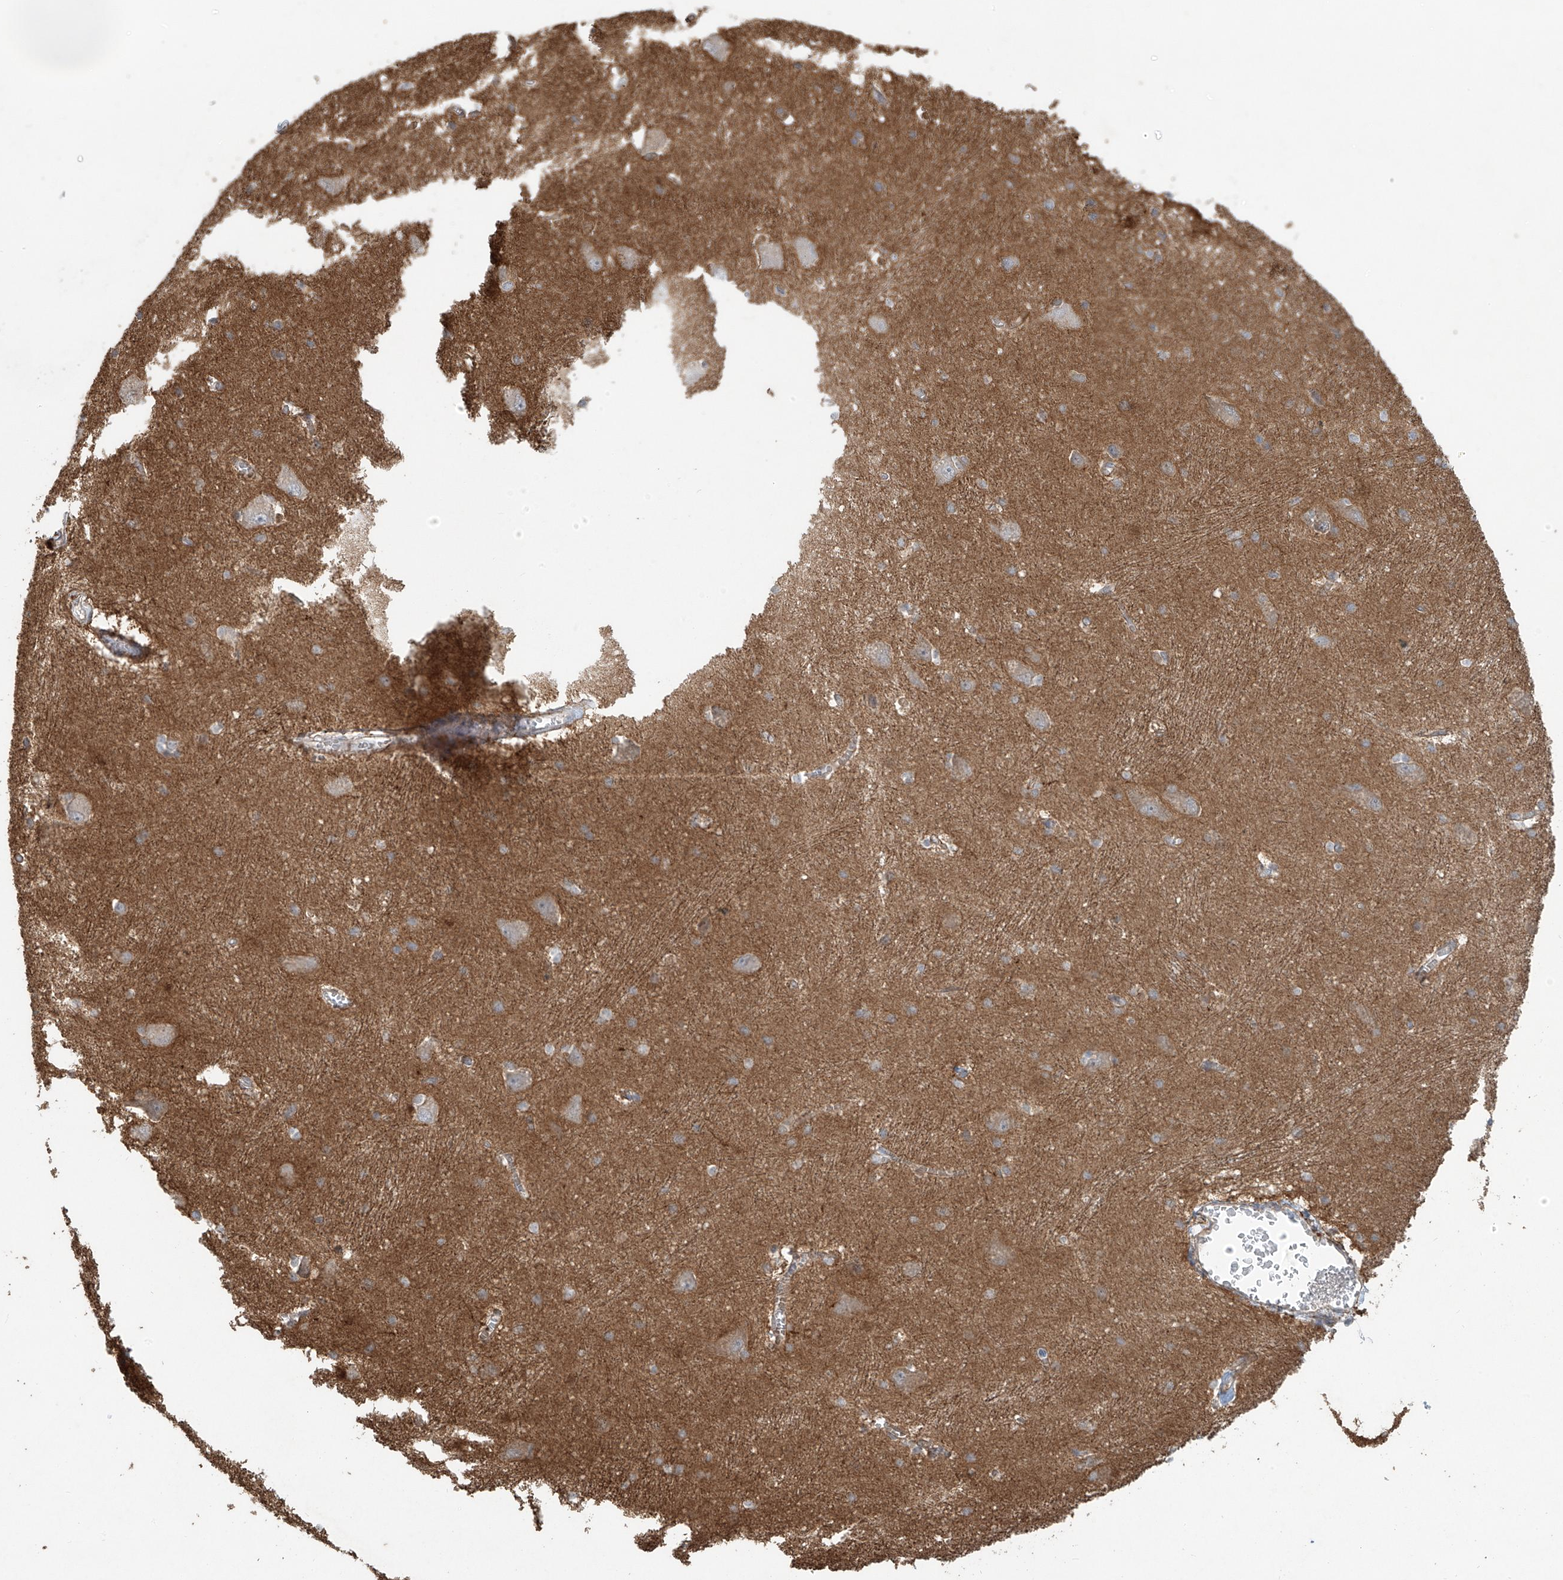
{"staining": {"intensity": "negative", "quantity": "none", "location": "none"}, "tissue": "caudate", "cell_type": "Glial cells", "image_type": "normal", "snomed": [{"axis": "morphology", "description": "Normal tissue, NOS"}, {"axis": "topography", "description": "Lateral ventricle wall"}], "caption": "Unremarkable caudate was stained to show a protein in brown. There is no significant staining in glial cells.", "gene": "TUBE1", "patient": {"sex": "male", "age": 37}}